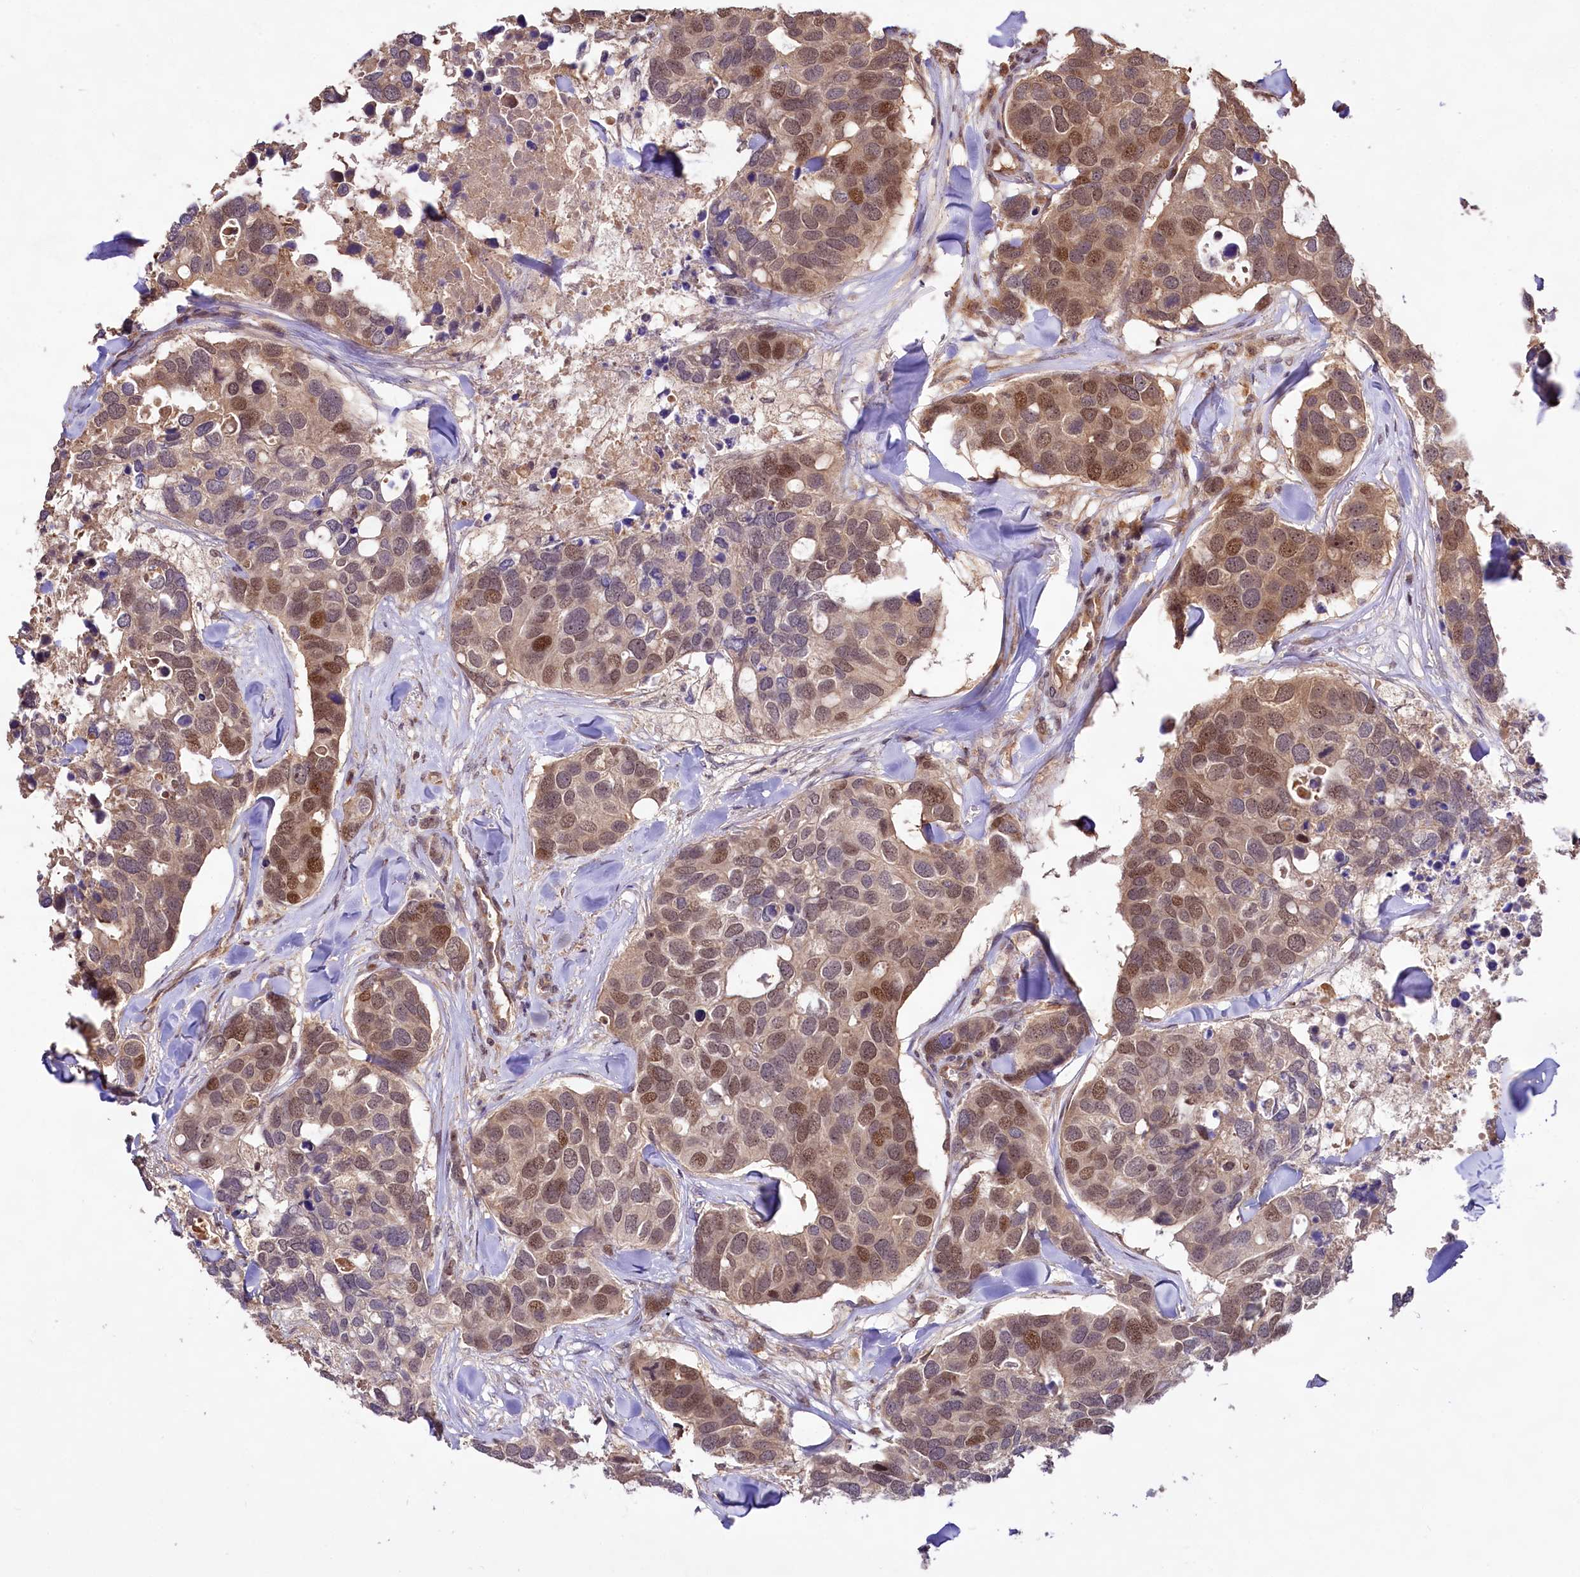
{"staining": {"intensity": "moderate", "quantity": ">75%", "location": "nuclear"}, "tissue": "breast cancer", "cell_type": "Tumor cells", "image_type": "cancer", "snomed": [{"axis": "morphology", "description": "Duct carcinoma"}, {"axis": "topography", "description": "Breast"}], "caption": "Invasive ductal carcinoma (breast) tissue shows moderate nuclear staining in about >75% of tumor cells, visualized by immunohistochemistry. The staining was performed using DAB (3,3'-diaminobenzidine) to visualize the protein expression in brown, while the nuclei were stained in blue with hematoxylin (Magnification: 20x).", "gene": "RRP8", "patient": {"sex": "female", "age": 83}}